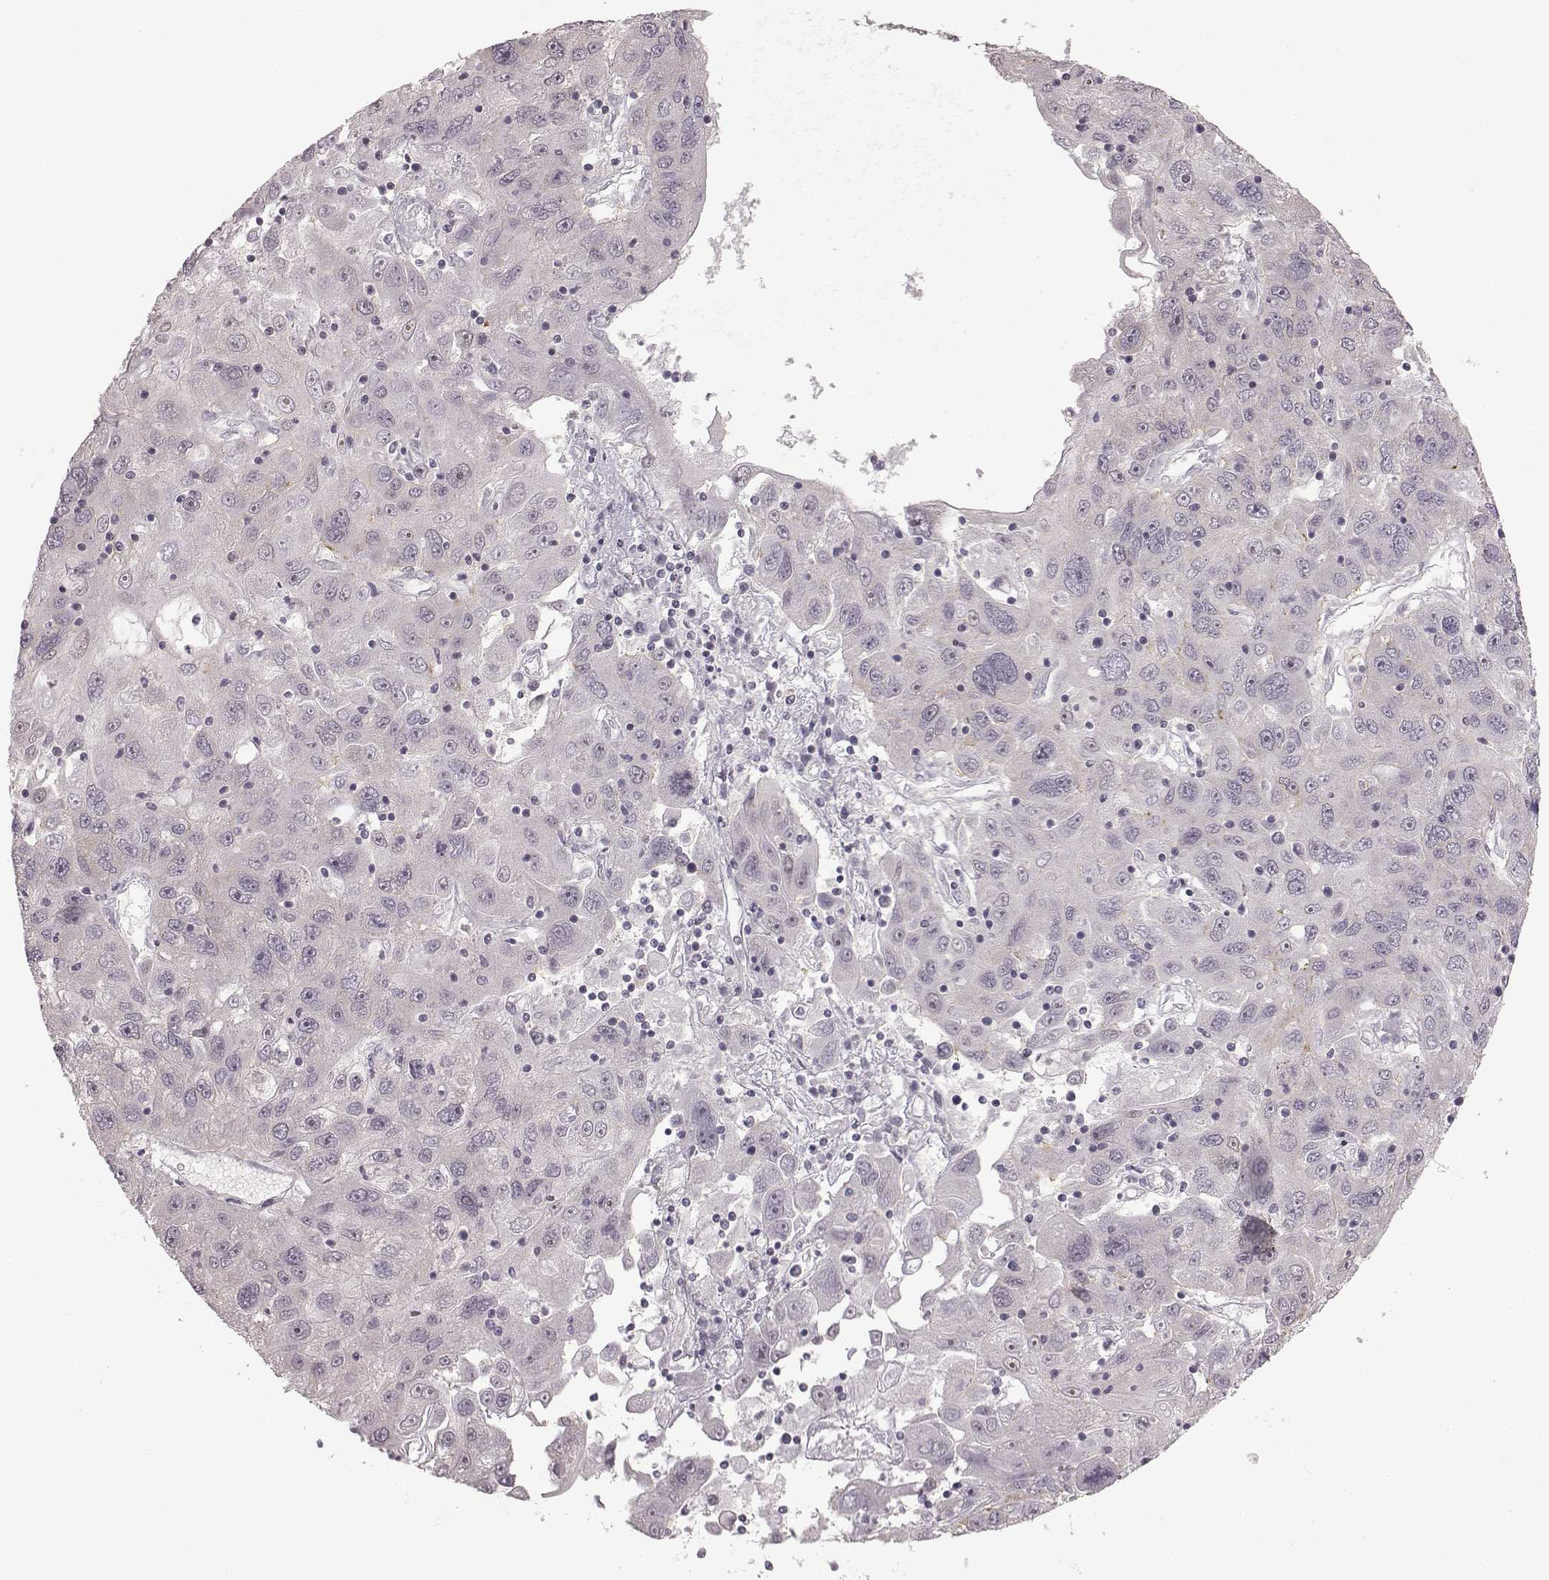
{"staining": {"intensity": "negative", "quantity": "none", "location": "none"}, "tissue": "stomach cancer", "cell_type": "Tumor cells", "image_type": "cancer", "snomed": [{"axis": "morphology", "description": "Adenocarcinoma, NOS"}, {"axis": "topography", "description": "Stomach"}], "caption": "High magnification brightfield microscopy of stomach adenocarcinoma stained with DAB (3,3'-diaminobenzidine) (brown) and counterstained with hematoxylin (blue): tumor cells show no significant expression.", "gene": "BICDL1", "patient": {"sex": "male", "age": 56}}